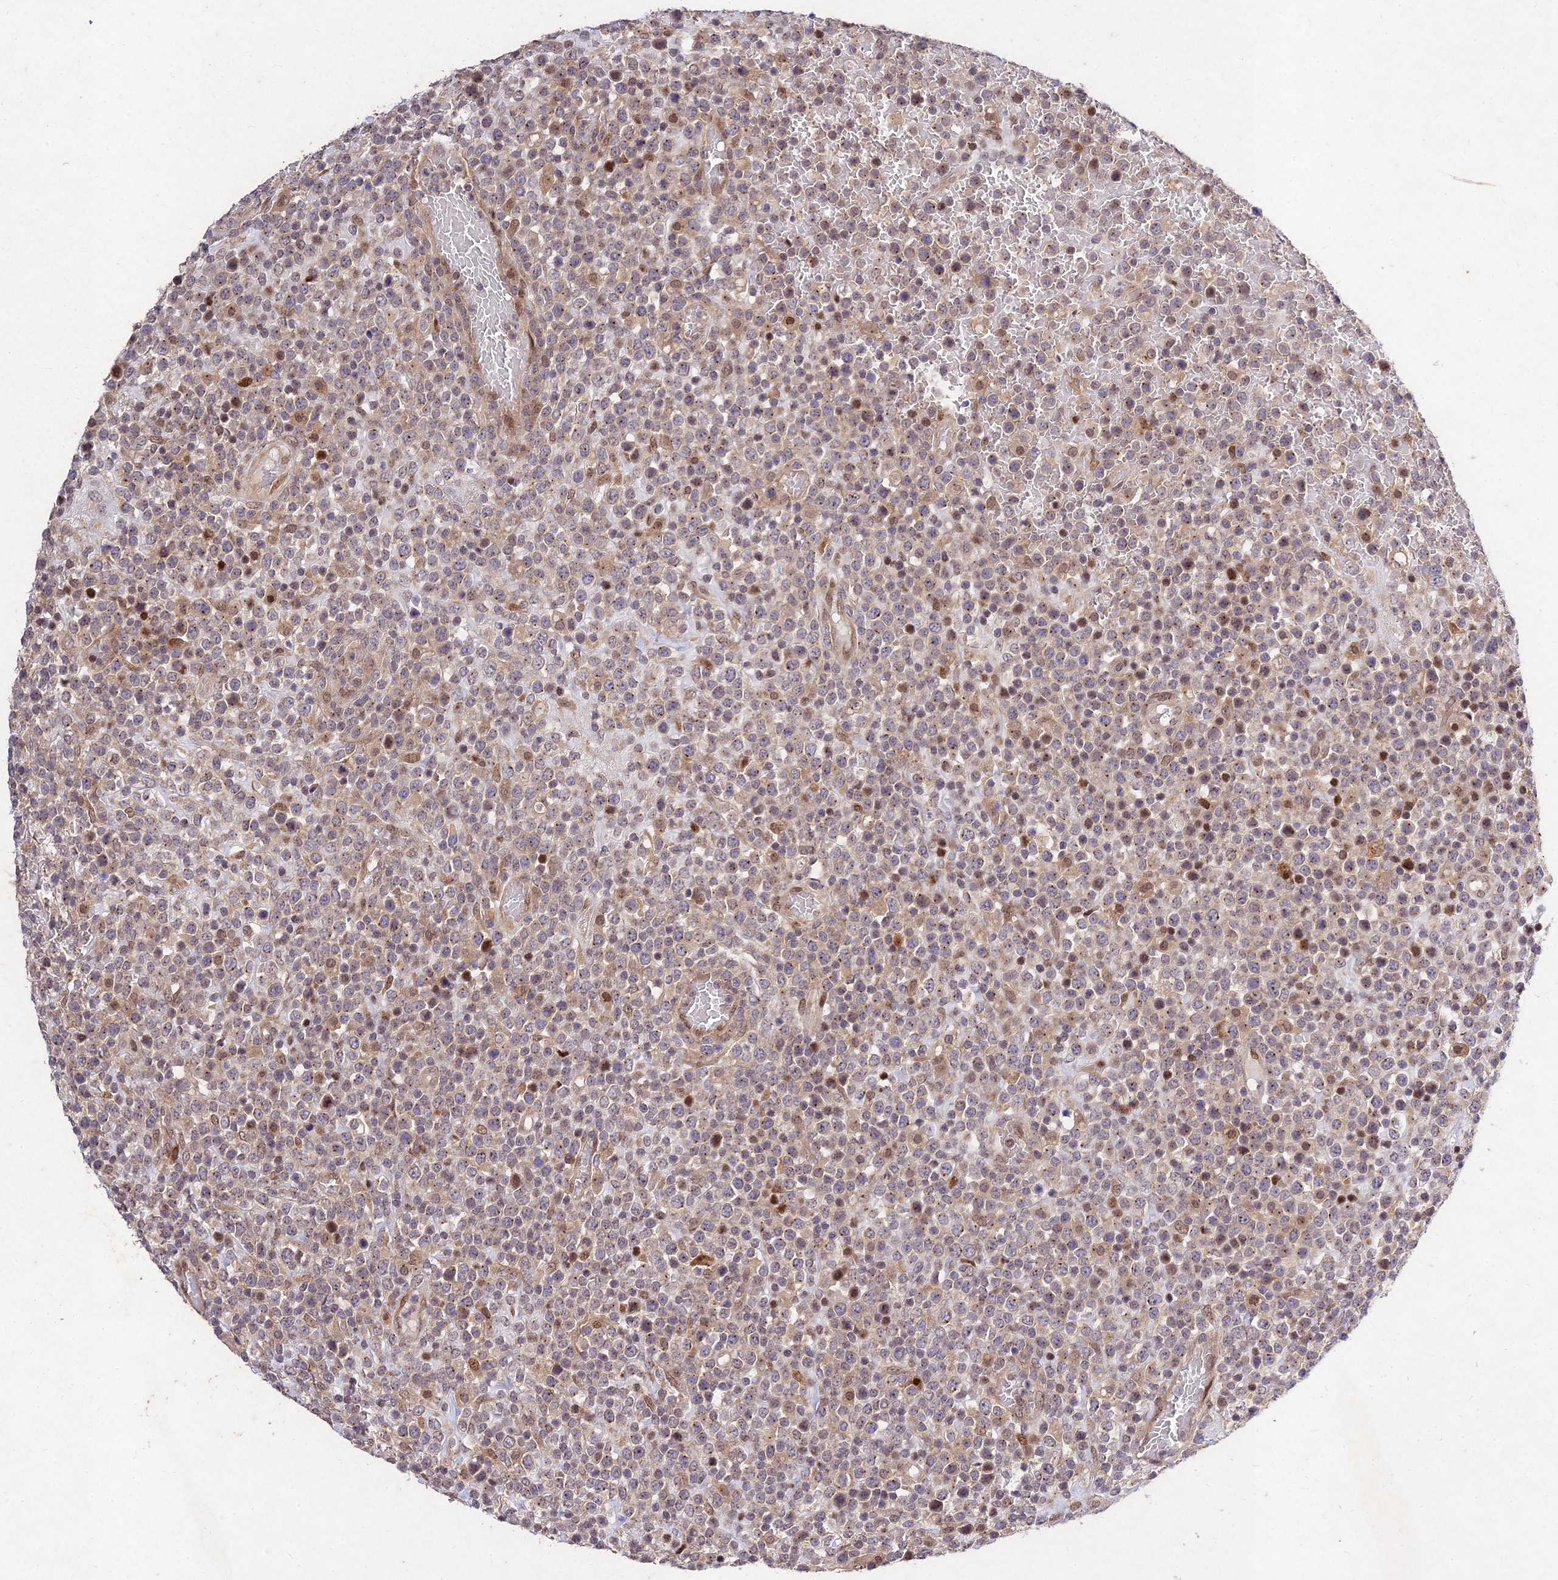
{"staining": {"intensity": "weak", "quantity": "25%-75%", "location": "cytoplasmic/membranous"}, "tissue": "lymphoma", "cell_type": "Tumor cells", "image_type": "cancer", "snomed": [{"axis": "morphology", "description": "Malignant lymphoma, non-Hodgkin's type, High grade"}, {"axis": "topography", "description": "Colon"}], "caption": "Human high-grade malignant lymphoma, non-Hodgkin's type stained with a protein marker displays weak staining in tumor cells.", "gene": "MKKS", "patient": {"sex": "female", "age": 53}}